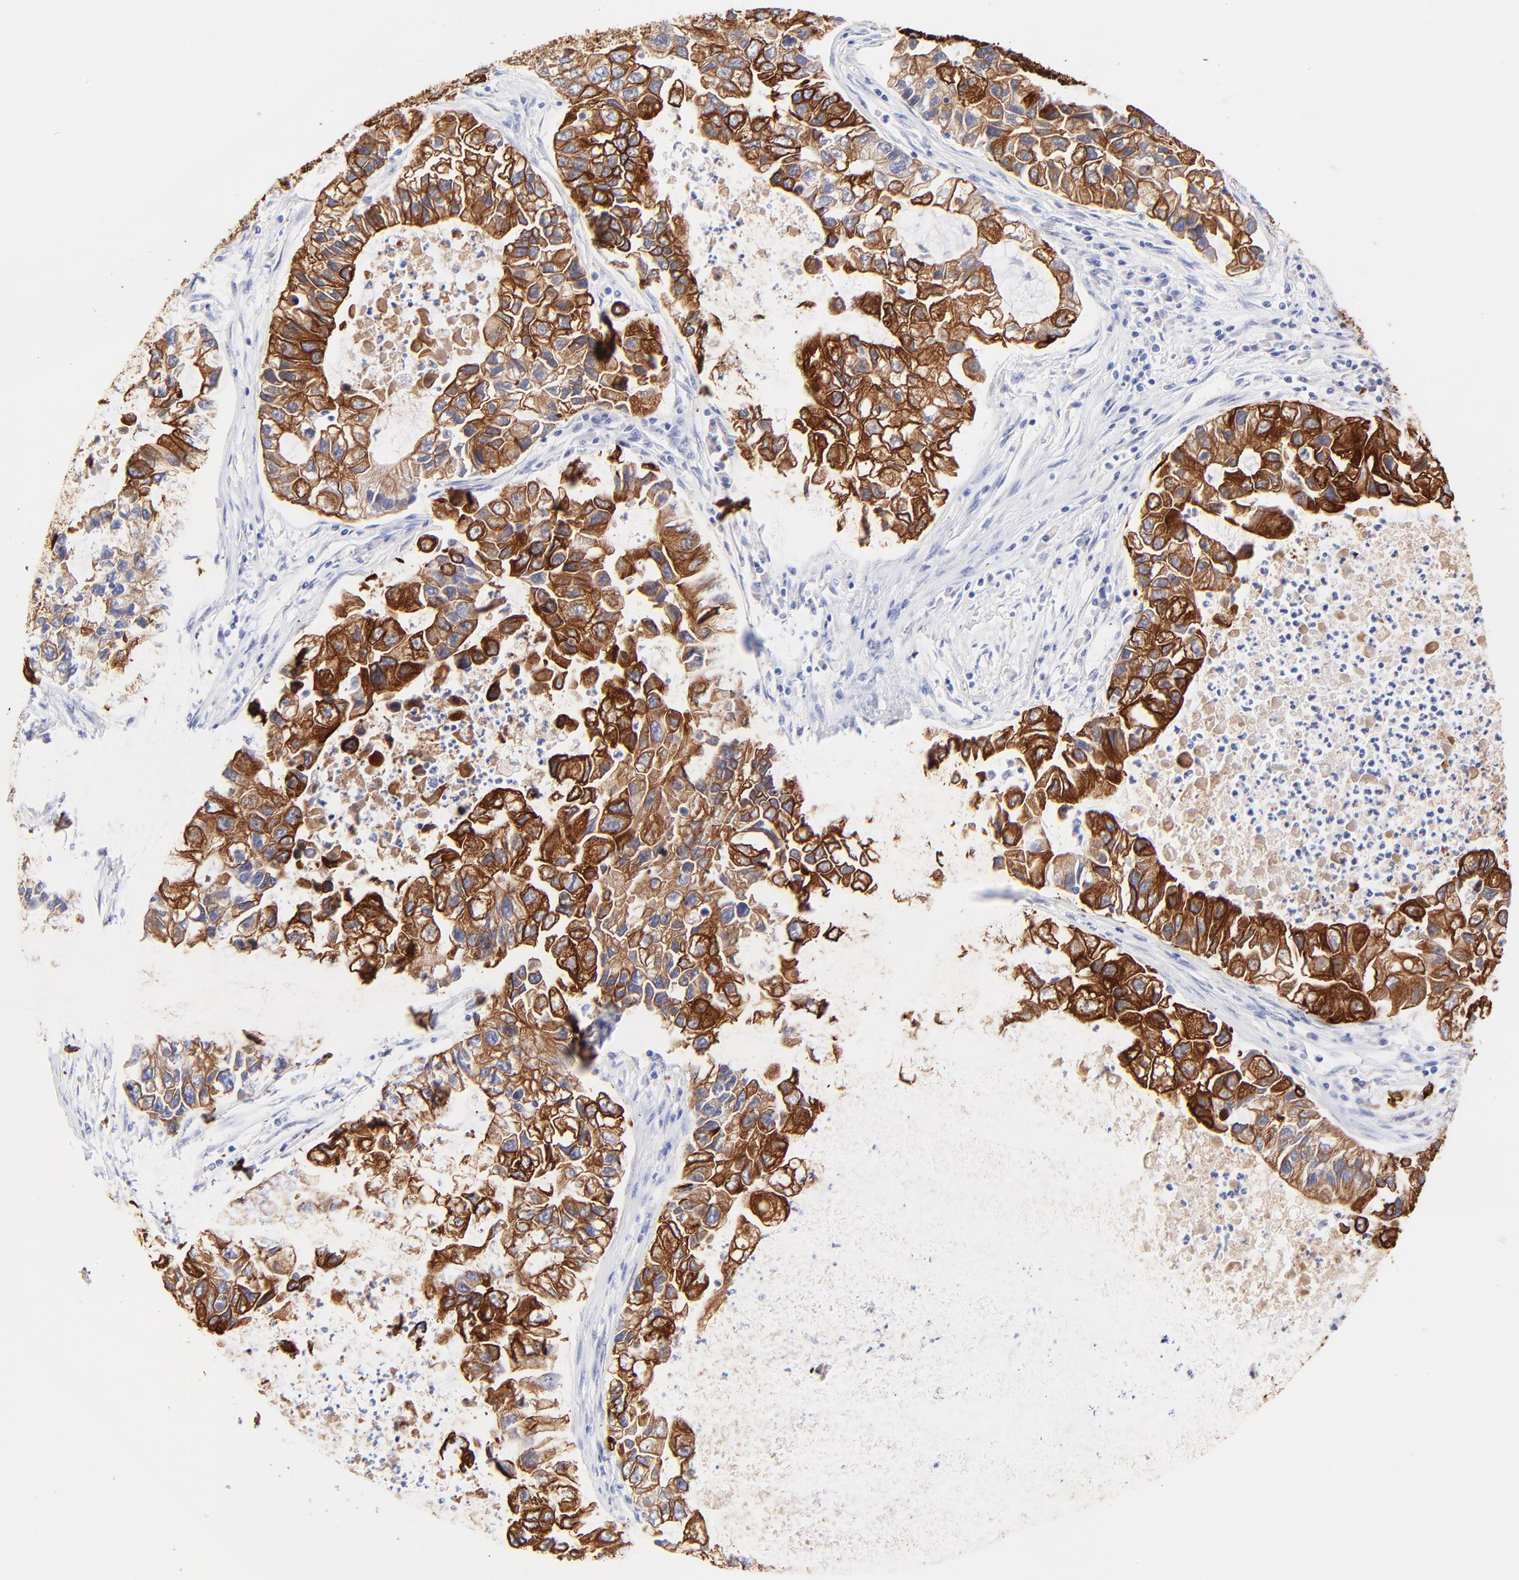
{"staining": {"intensity": "strong", "quantity": ">75%", "location": "cytoplasmic/membranous"}, "tissue": "lung cancer", "cell_type": "Tumor cells", "image_type": "cancer", "snomed": [{"axis": "morphology", "description": "Adenocarcinoma, NOS"}, {"axis": "topography", "description": "Lung"}], "caption": "A photomicrograph showing strong cytoplasmic/membranous staining in approximately >75% of tumor cells in lung cancer (adenocarcinoma), as visualized by brown immunohistochemical staining.", "gene": "KRT19", "patient": {"sex": "female", "age": 51}}